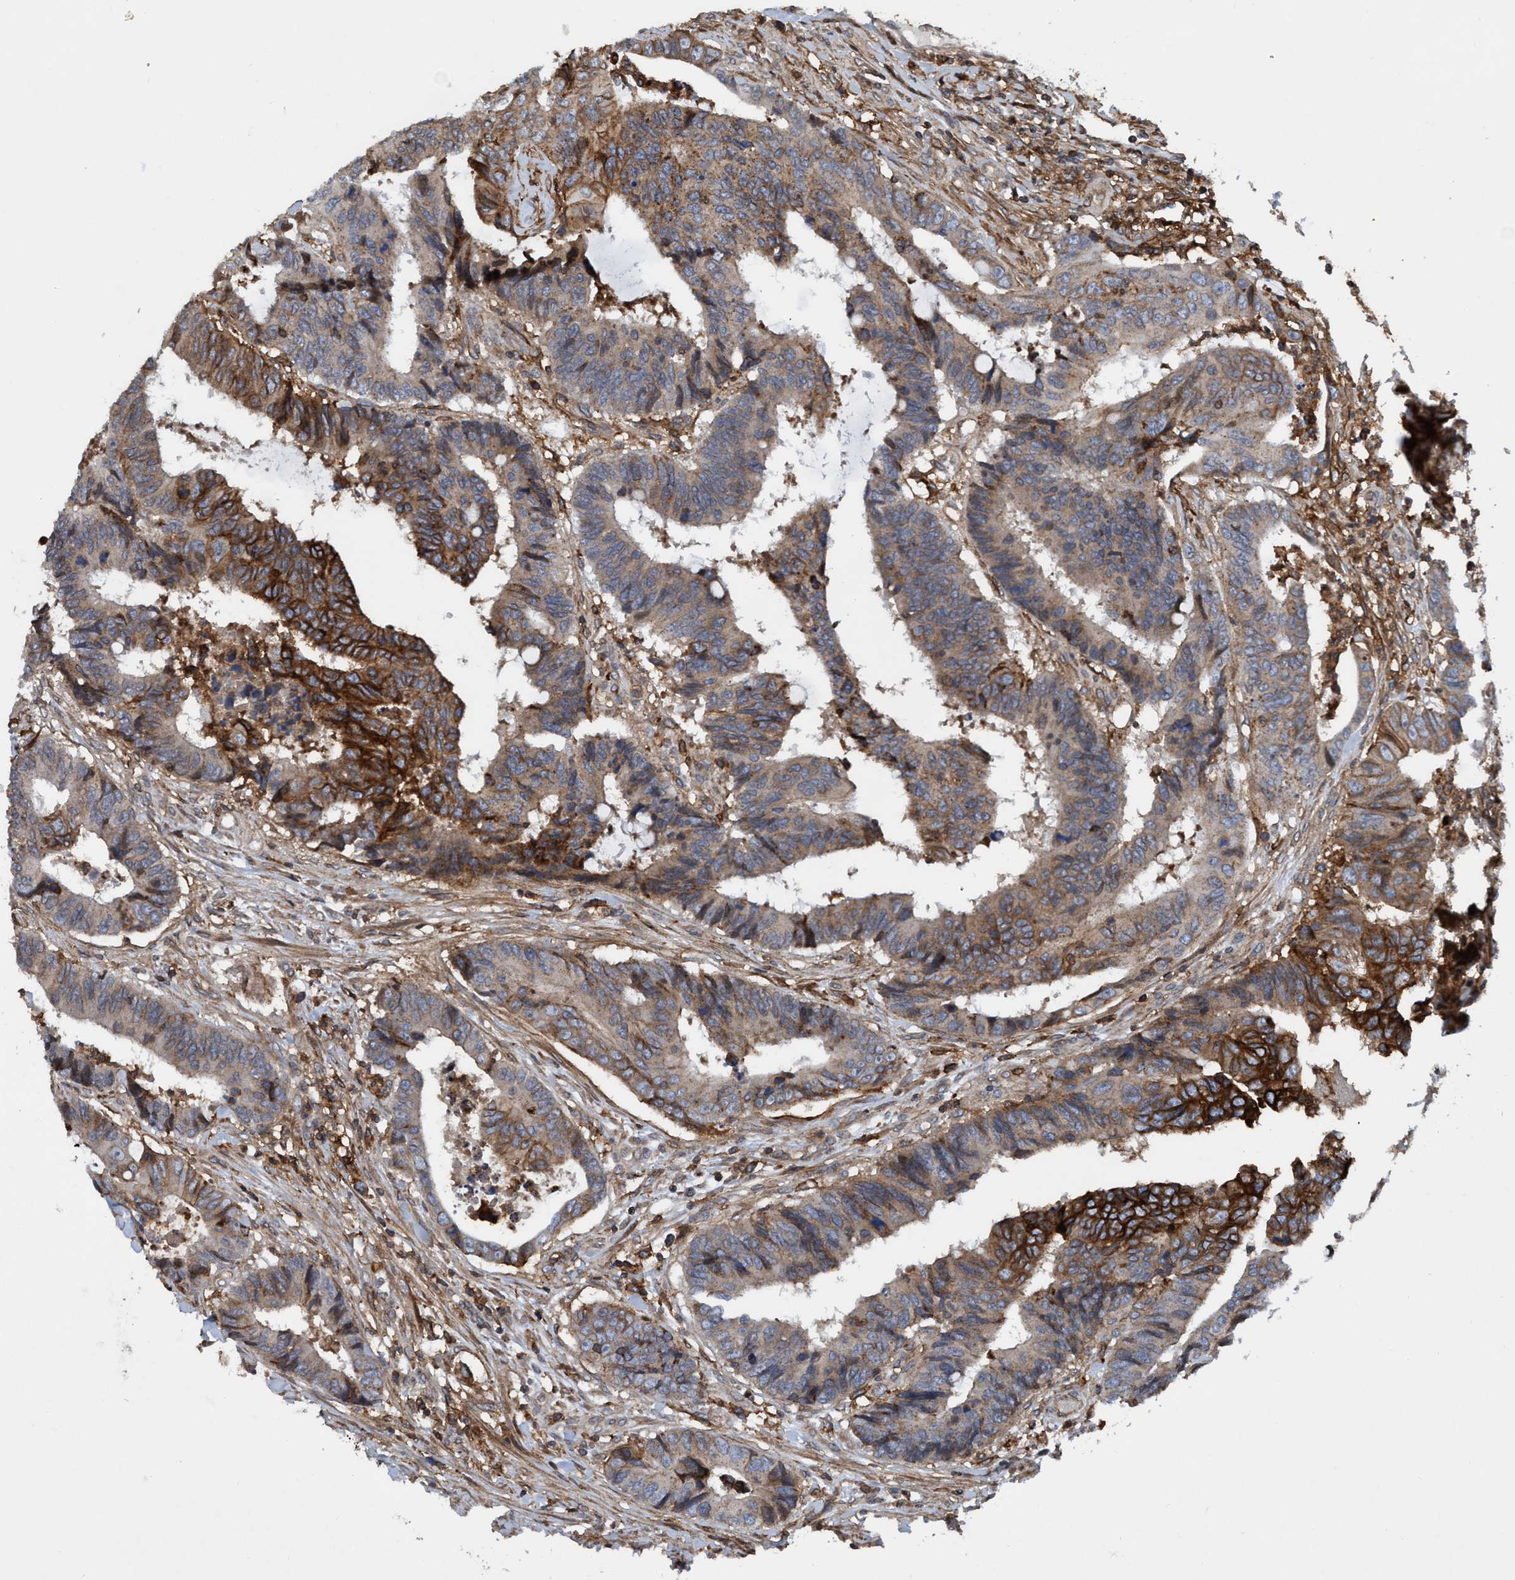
{"staining": {"intensity": "moderate", "quantity": ">75%", "location": "cytoplasmic/membranous"}, "tissue": "colorectal cancer", "cell_type": "Tumor cells", "image_type": "cancer", "snomed": [{"axis": "morphology", "description": "Adenocarcinoma, NOS"}, {"axis": "topography", "description": "Rectum"}], "caption": "Human colorectal cancer (adenocarcinoma) stained with a brown dye demonstrates moderate cytoplasmic/membranous positive positivity in about >75% of tumor cells.", "gene": "SLC16A3", "patient": {"sex": "male", "age": 84}}